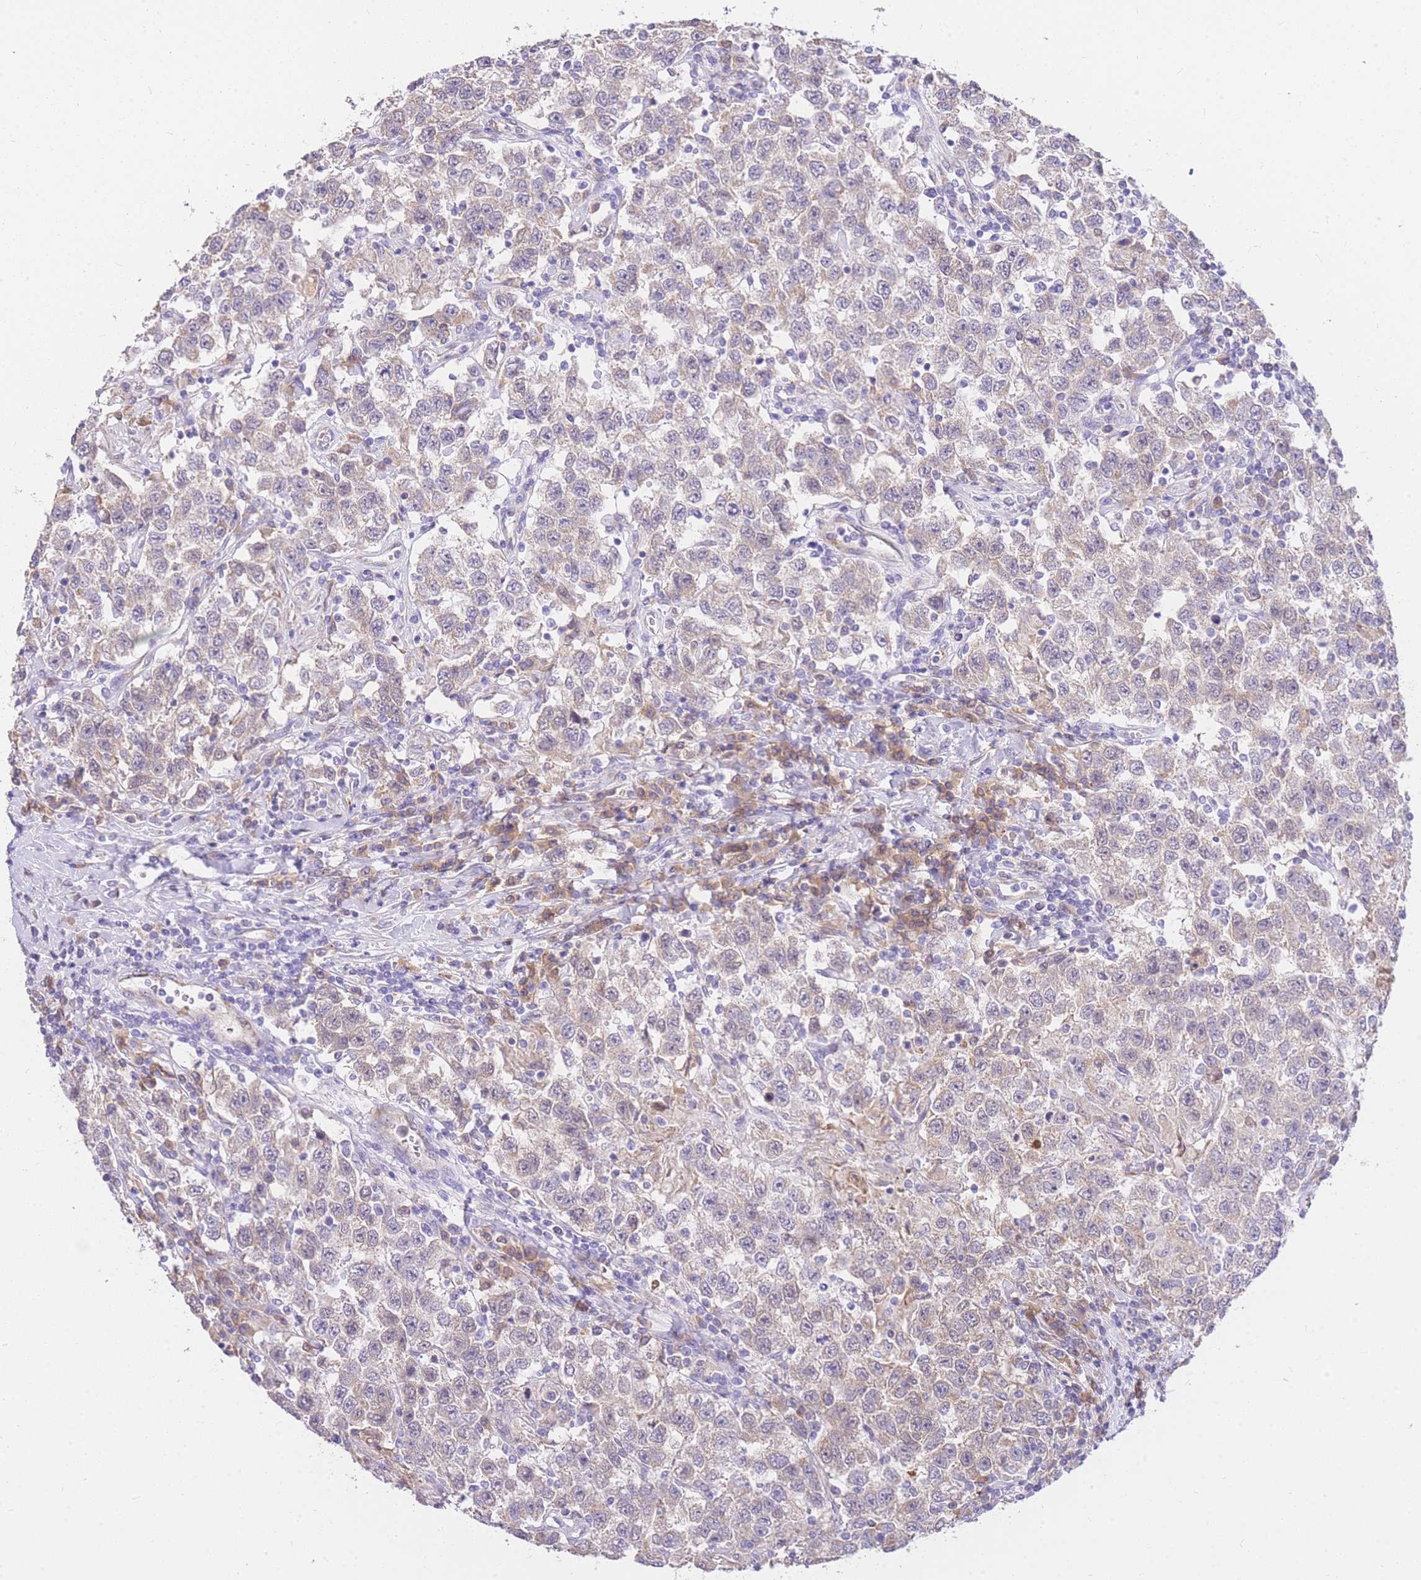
{"staining": {"intensity": "weak", "quantity": "<25%", "location": "cytoplasmic/membranous"}, "tissue": "testis cancer", "cell_type": "Tumor cells", "image_type": "cancer", "snomed": [{"axis": "morphology", "description": "Seminoma, NOS"}, {"axis": "topography", "description": "Testis"}], "caption": "This micrograph is of seminoma (testis) stained with immunohistochemistry (IHC) to label a protein in brown with the nuclei are counter-stained blue. There is no expression in tumor cells.", "gene": "C2orf88", "patient": {"sex": "male", "age": 41}}